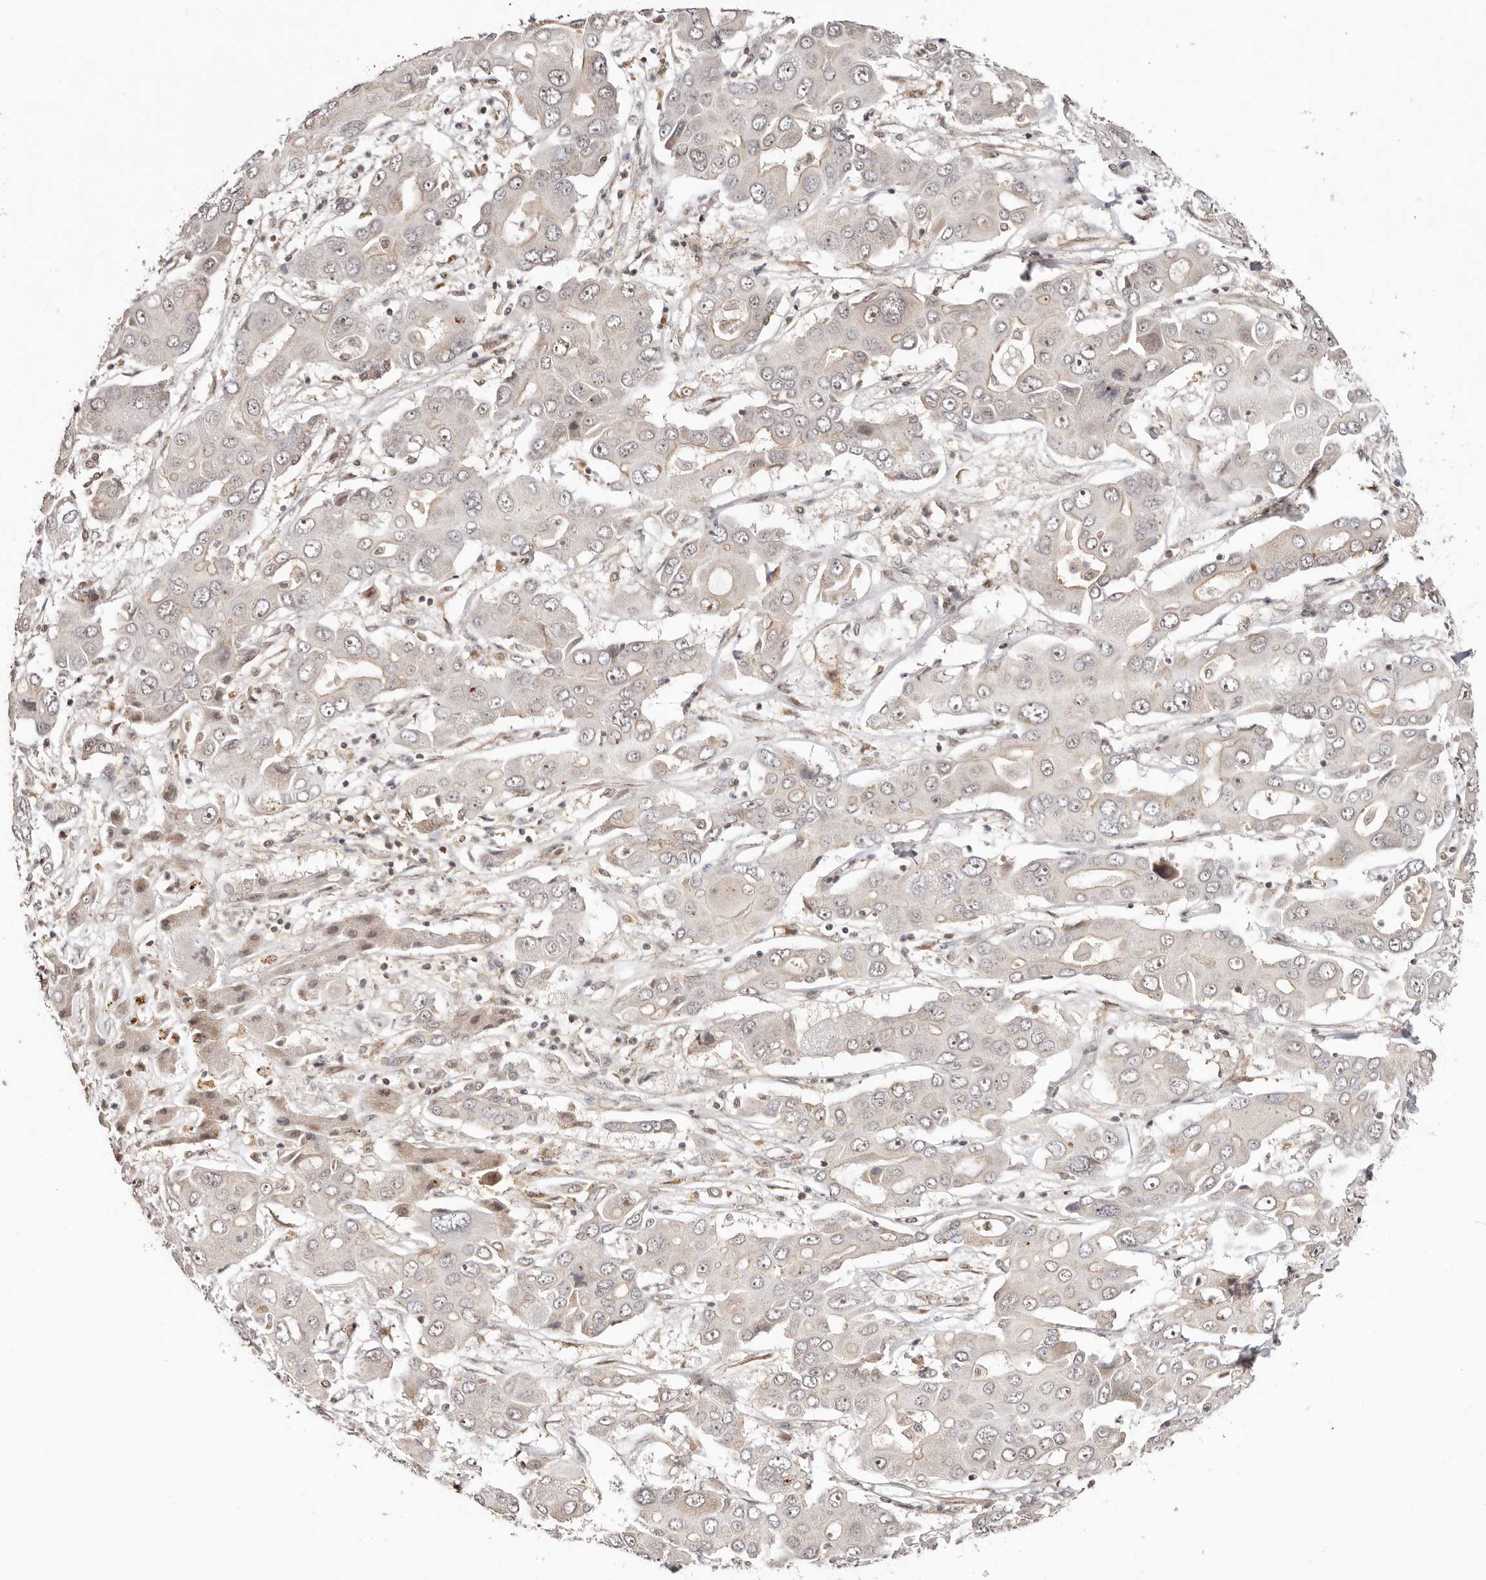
{"staining": {"intensity": "negative", "quantity": "none", "location": "none"}, "tissue": "liver cancer", "cell_type": "Tumor cells", "image_type": "cancer", "snomed": [{"axis": "morphology", "description": "Cholangiocarcinoma"}, {"axis": "topography", "description": "Liver"}], "caption": "Protein analysis of liver cancer shows no significant expression in tumor cells. The staining was performed using DAB (3,3'-diaminobenzidine) to visualize the protein expression in brown, while the nuclei were stained in blue with hematoxylin (Magnification: 20x).", "gene": "CTNNBL1", "patient": {"sex": "male", "age": 67}}